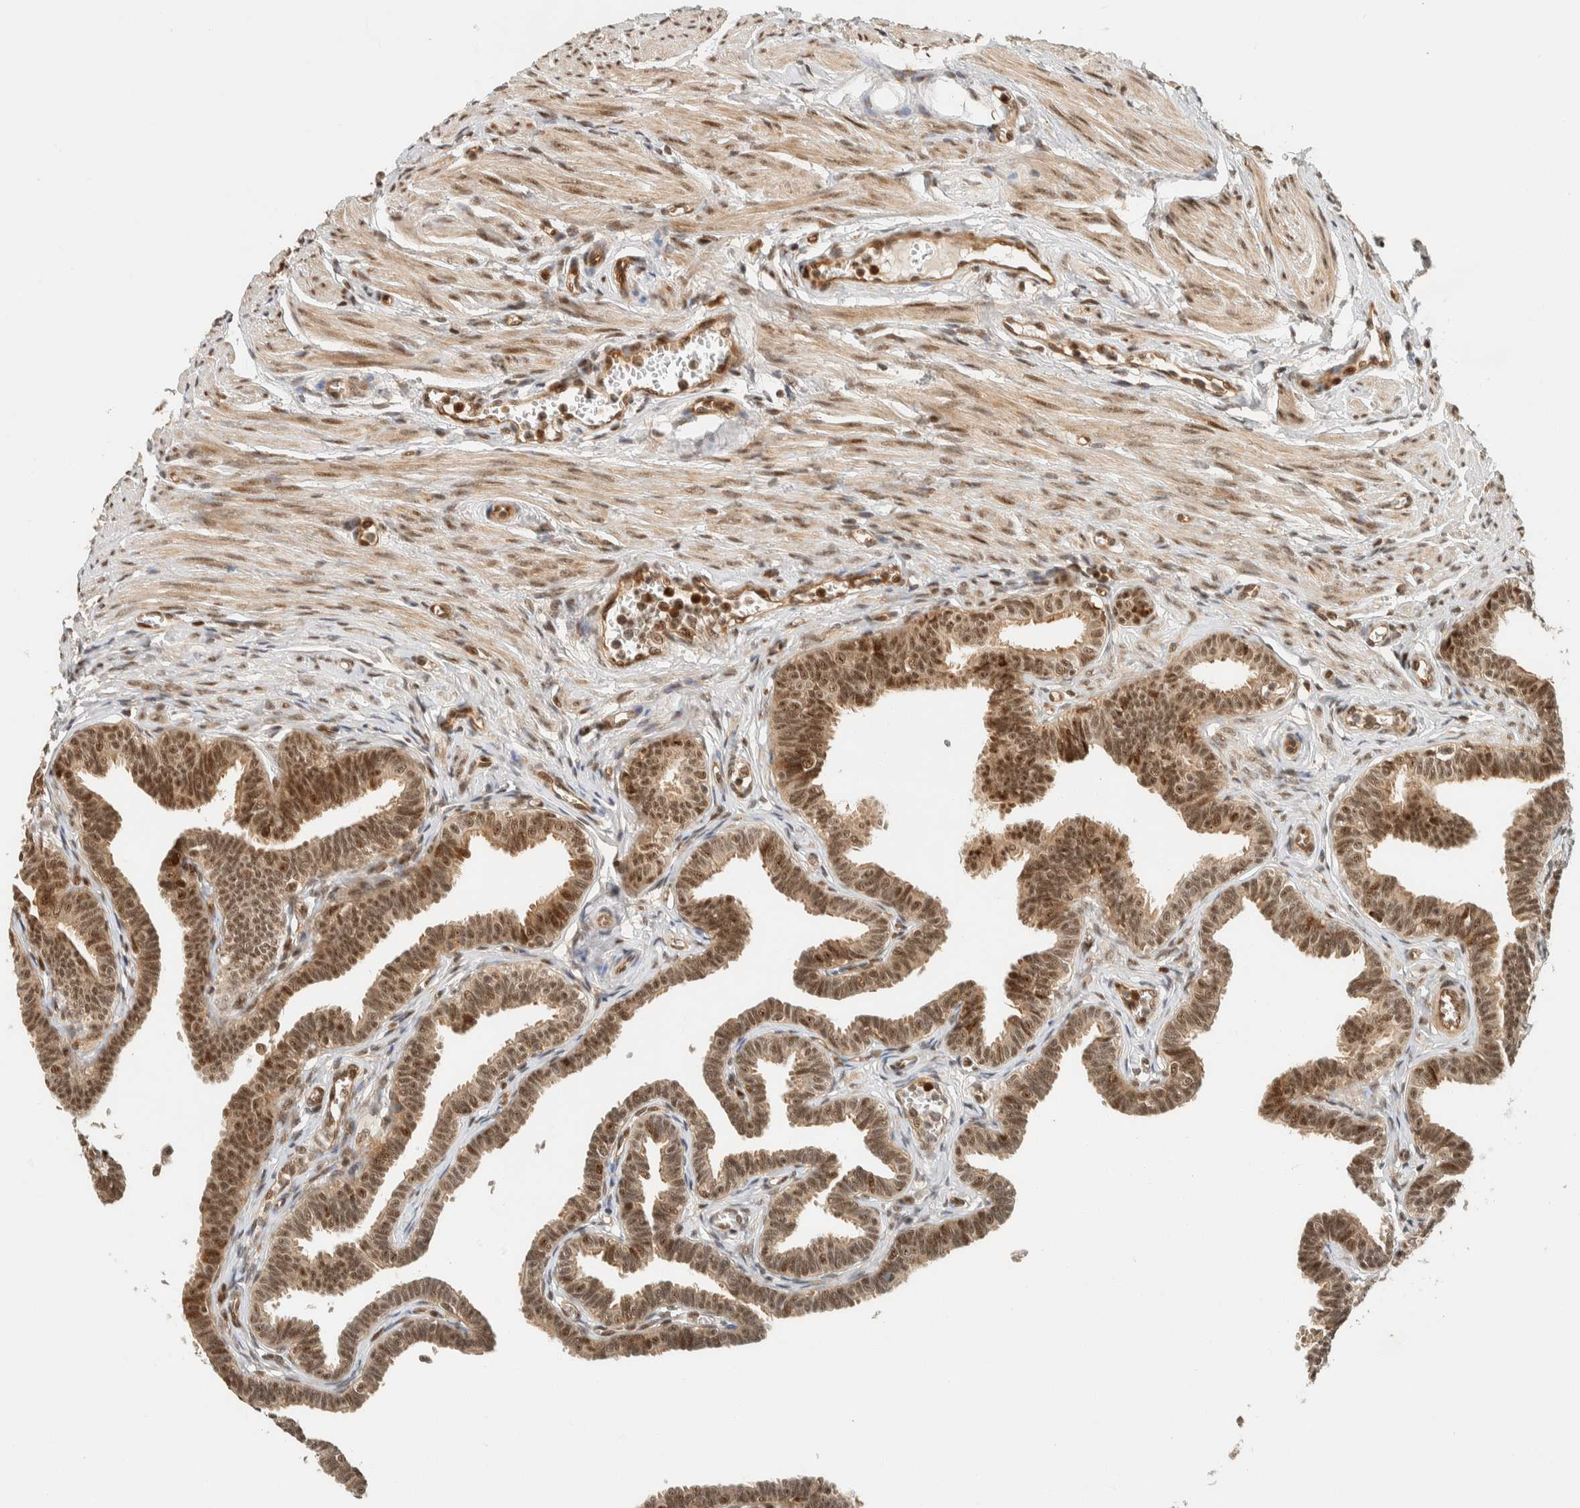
{"staining": {"intensity": "moderate", "quantity": ">75%", "location": "nuclear"}, "tissue": "fallopian tube", "cell_type": "Glandular cells", "image_type": "normal", "snomed": [{"axis": "morphology", "description": "Normal tissue, NOS"}, {"axis": "topography", "description": "Fallopian tube"}, {"axis": "topography", "description": "Ovary"}], "caption": "Immunohistochemical staining of benign human fallopian tube reveals moderate nuclear protein positivity in about >75% of glandular cells.", "gene": "SIK1", "patient": {"sex": "female", "age": 23}}